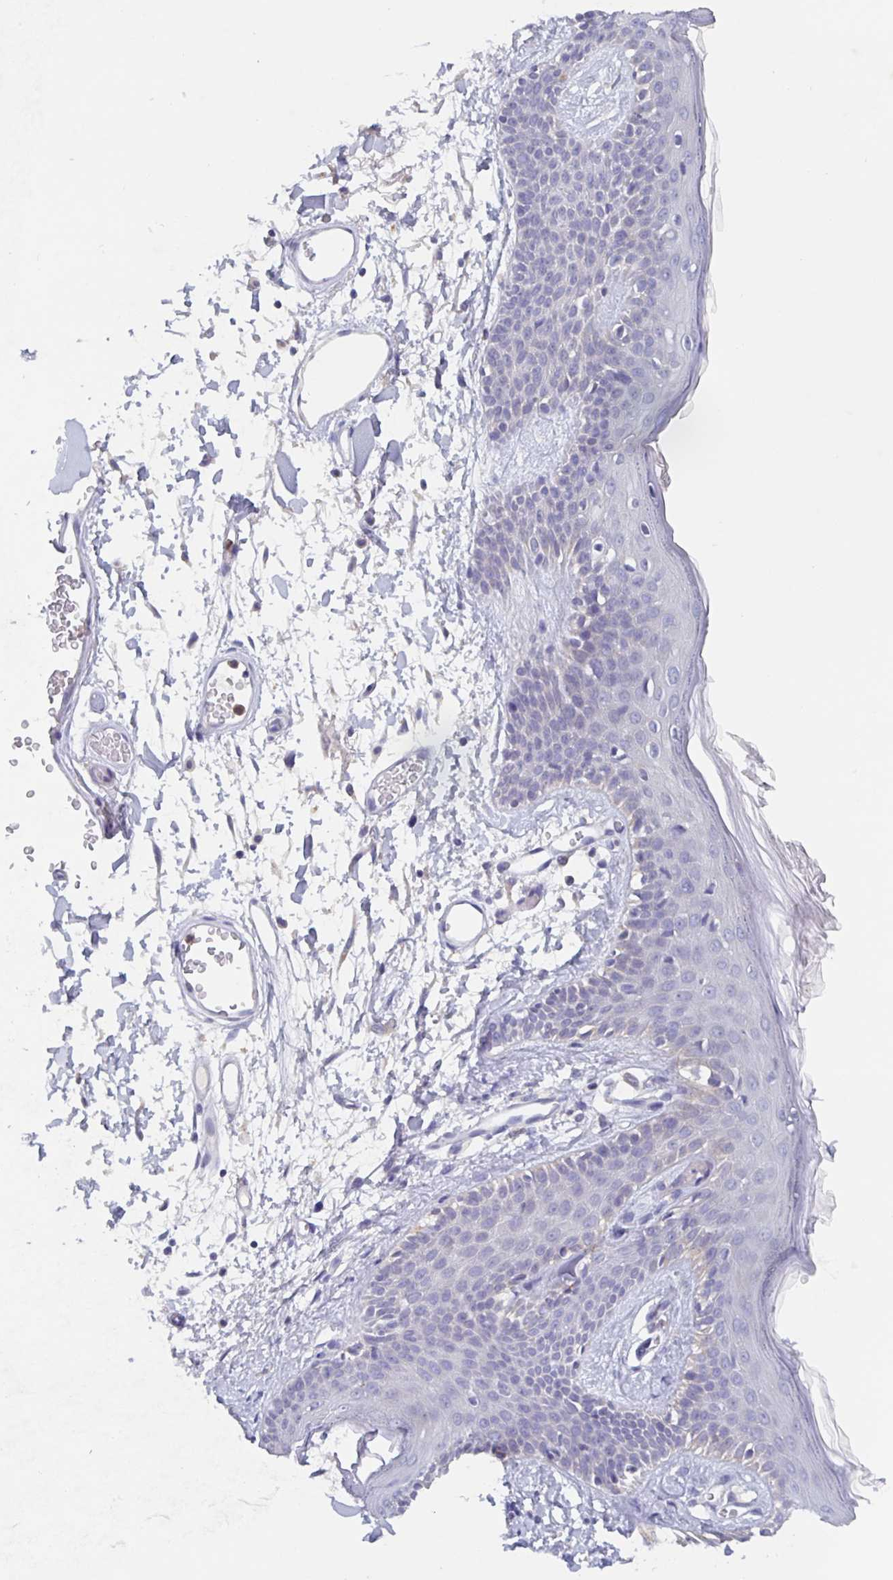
{"staining": {"intensity": "weak", "quantity": "<25%", "location": "cytoplasmic/membranous"}, "tissue": "skin", "cell_type": "Fibroblasts", "image_type": "normal", "snomed": [{"axis": "morphology", "description": "Normal tissue, NOS"}, {"axis": "topography", "description": "Skin"}], "caption": "DAB immunohistochemical staining of normal skin shows no significant expression in fibroblasts.", "gene": "CDC42BPG", "patient": {"sex": "male", "age": 79}}